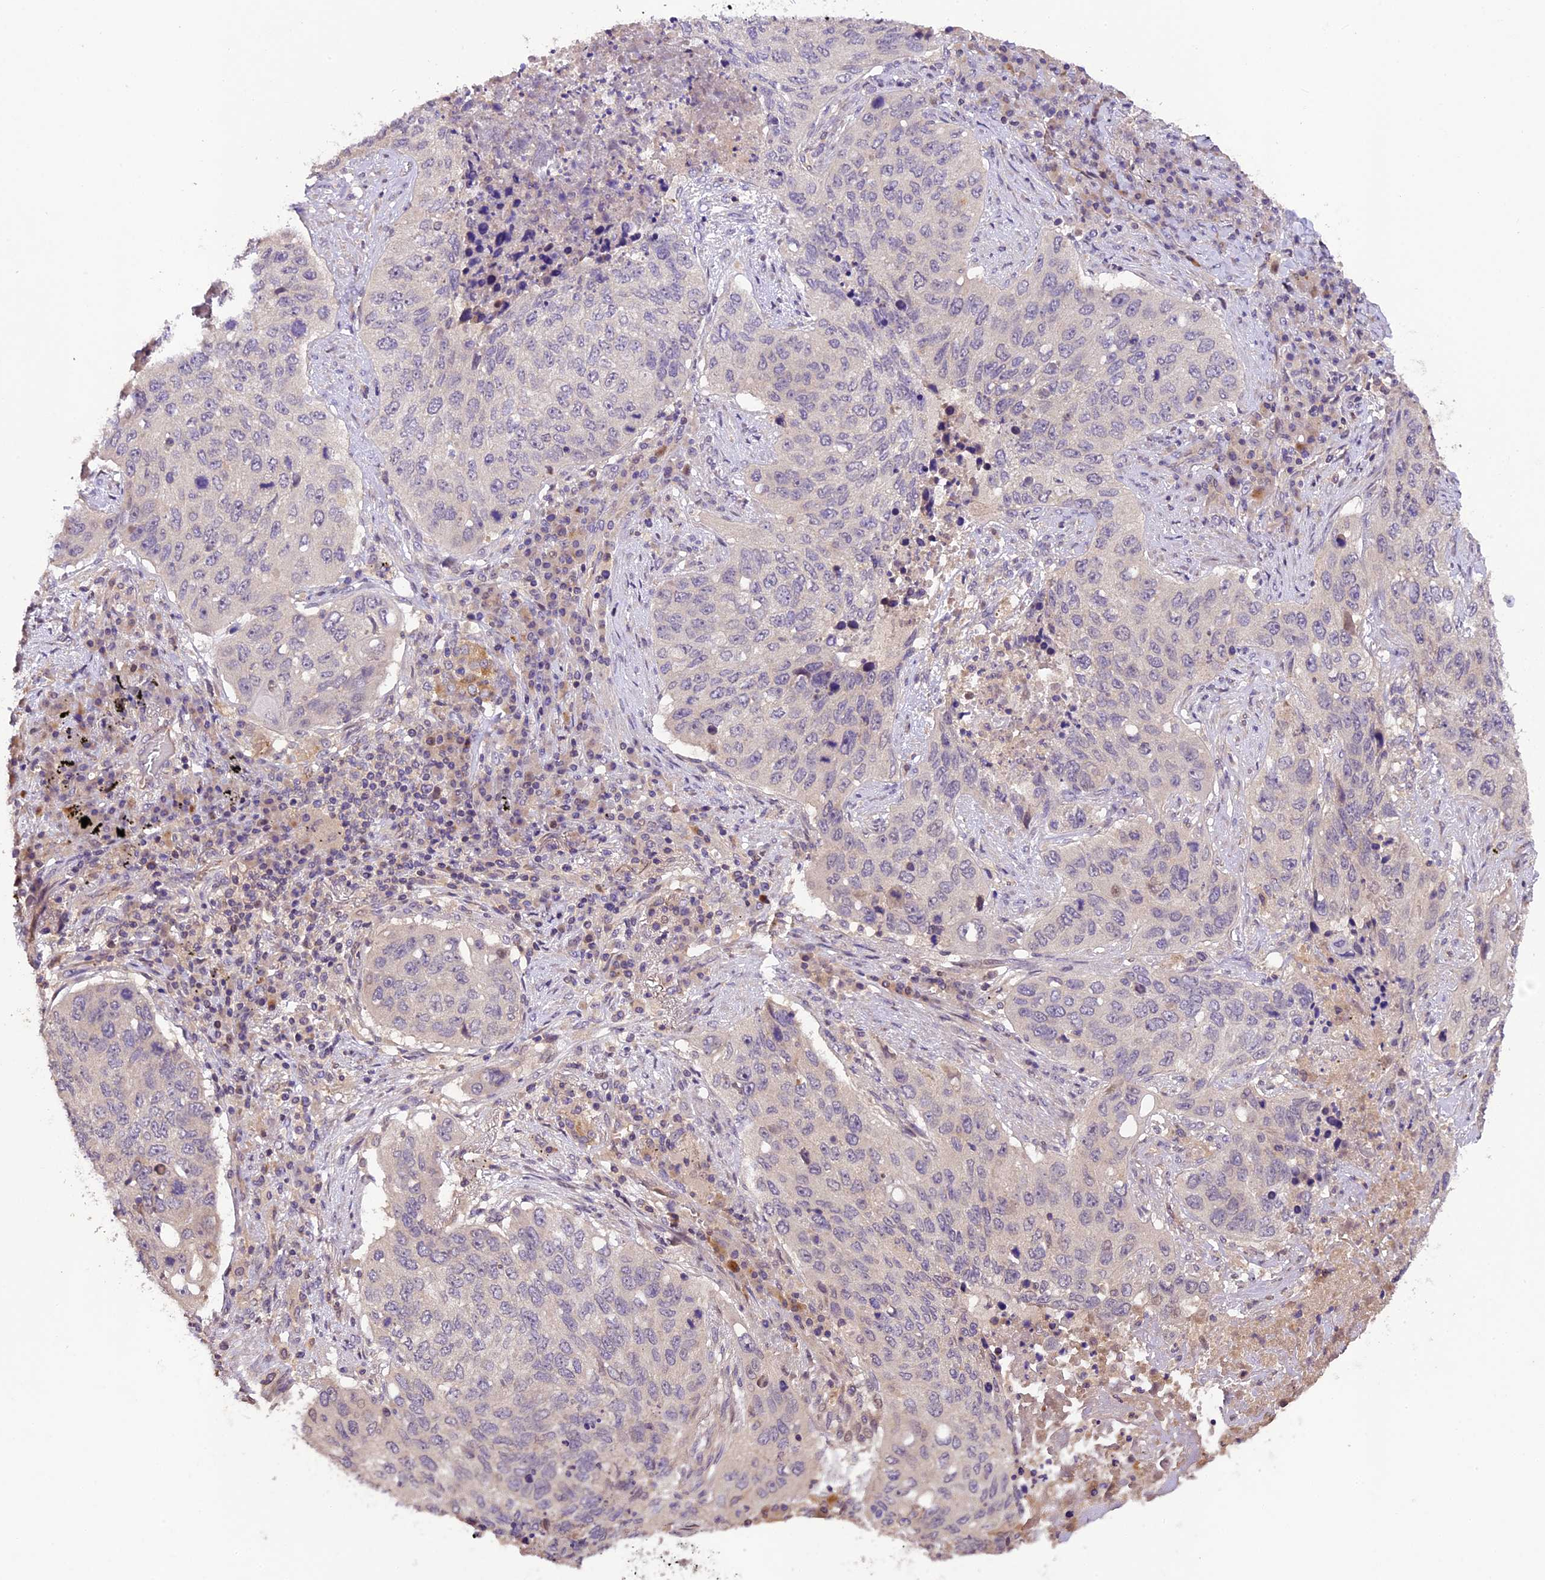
{"staining": {"intensity": "negative", "quantity": "none", "location": "none"}, "tissue": "lung cancer", "cell_type": "Tumor cells", "image_type": "cancer", "snomed": [{"axis": "morphology", "description": "Squamous cell carcinoma, NOS"}, {"axis": "topography", "description": "Lung"}], "caption": "This is a micrograph of immunohistochemistry staining of lung cancer, which shows no expression in tumor cells.", "gene": "DGKH", "patient": {"sex": "female", "age": 63}}